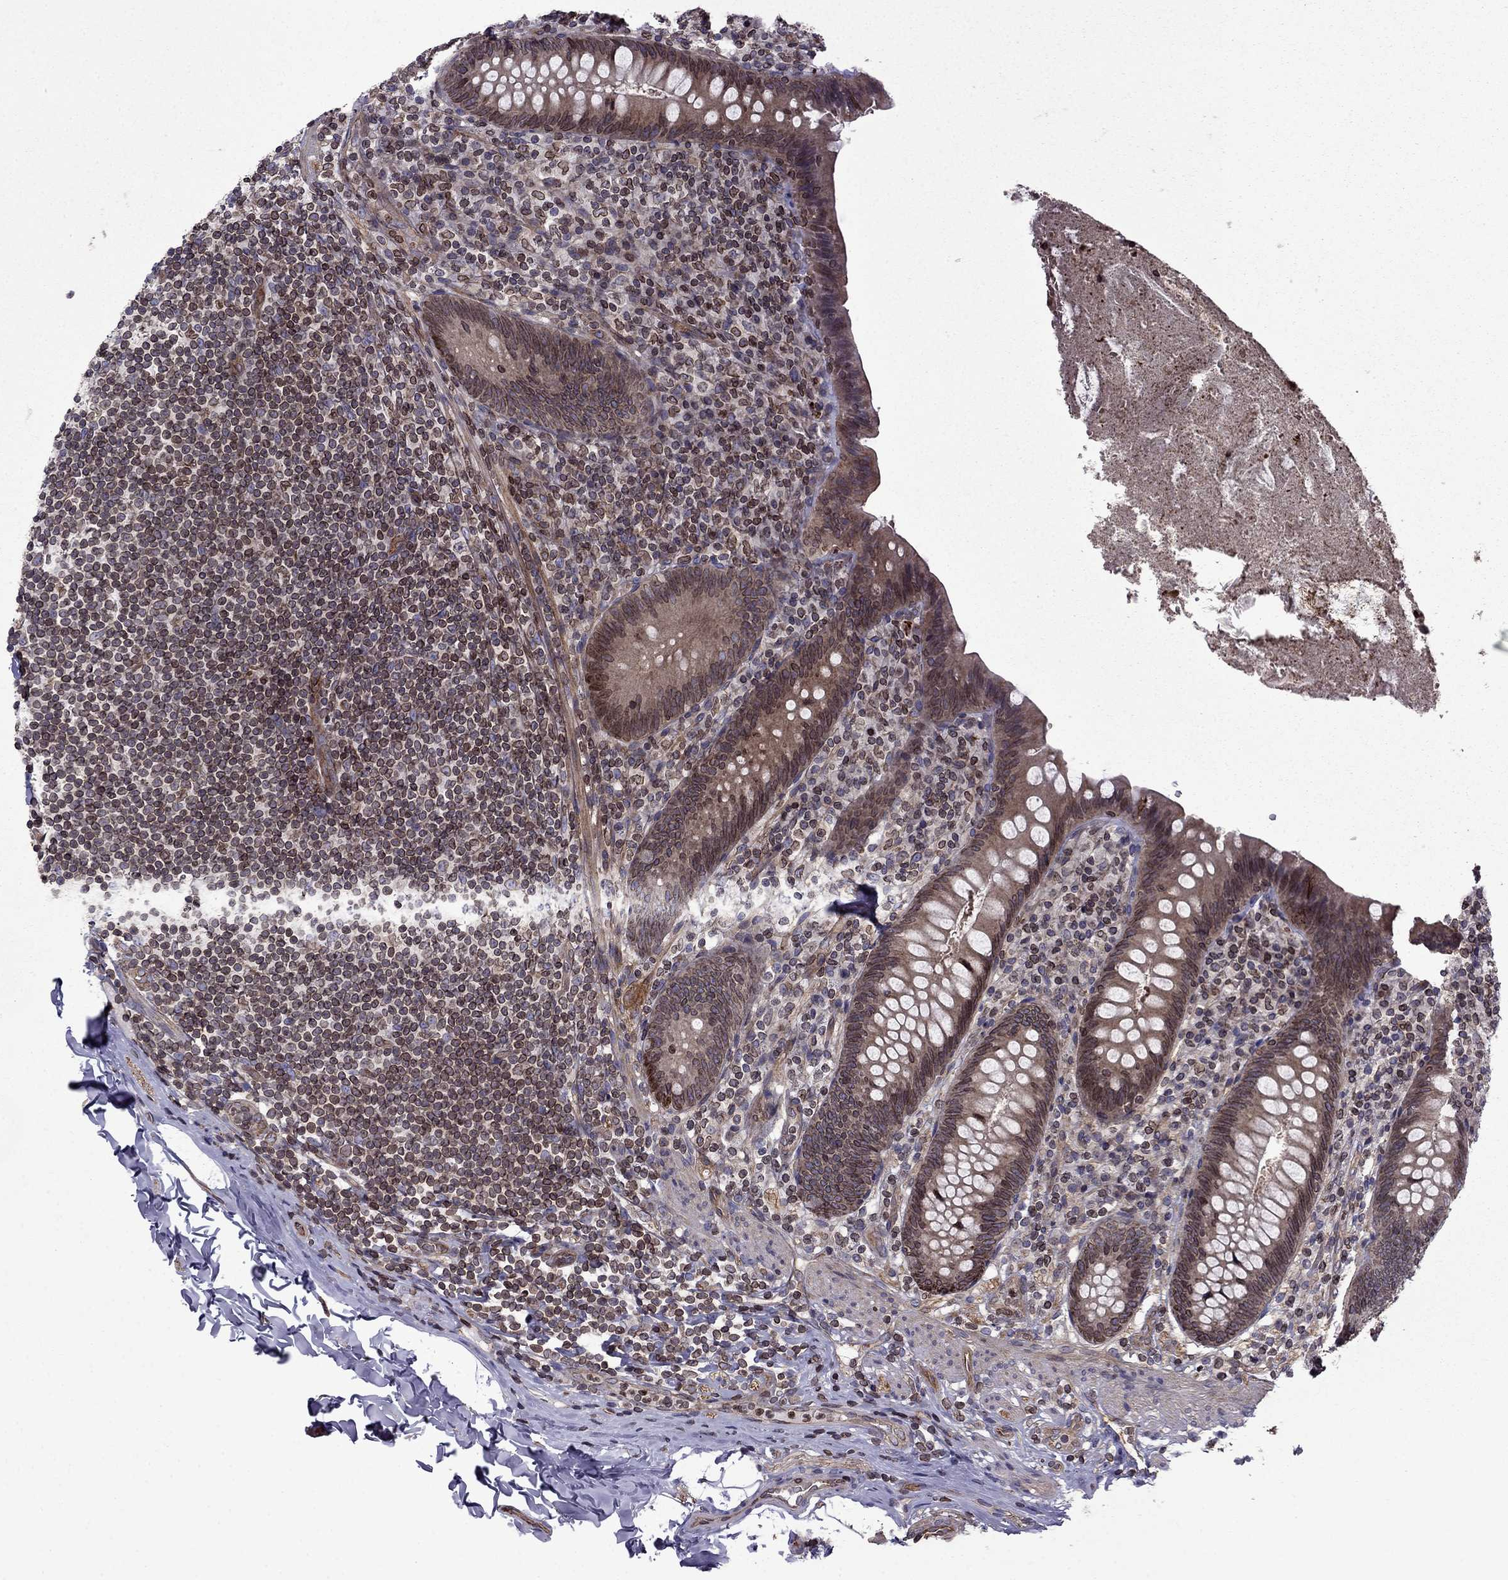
{"staining": {"intensity": "moderate", "quantity": "25%-75%", "location": "cytoplasmic/membranous,nuclear"}, "tissue": "appendix", "cell_type": "Glandular cells", "image_type": "normal", "snomed": [{"axis": "morphology", "description": "Normal tissue, NOS"}, {"axis": "topography", "description": "Appendix"}], "caption": "Protein staining shows moderate cytoplasmic/membranous,nuclear positivity in about 25%-75% of glandular cells in benign appendix.", "gene": "CDC42BPA", "patient": {"sex": "male", "age": 47}}